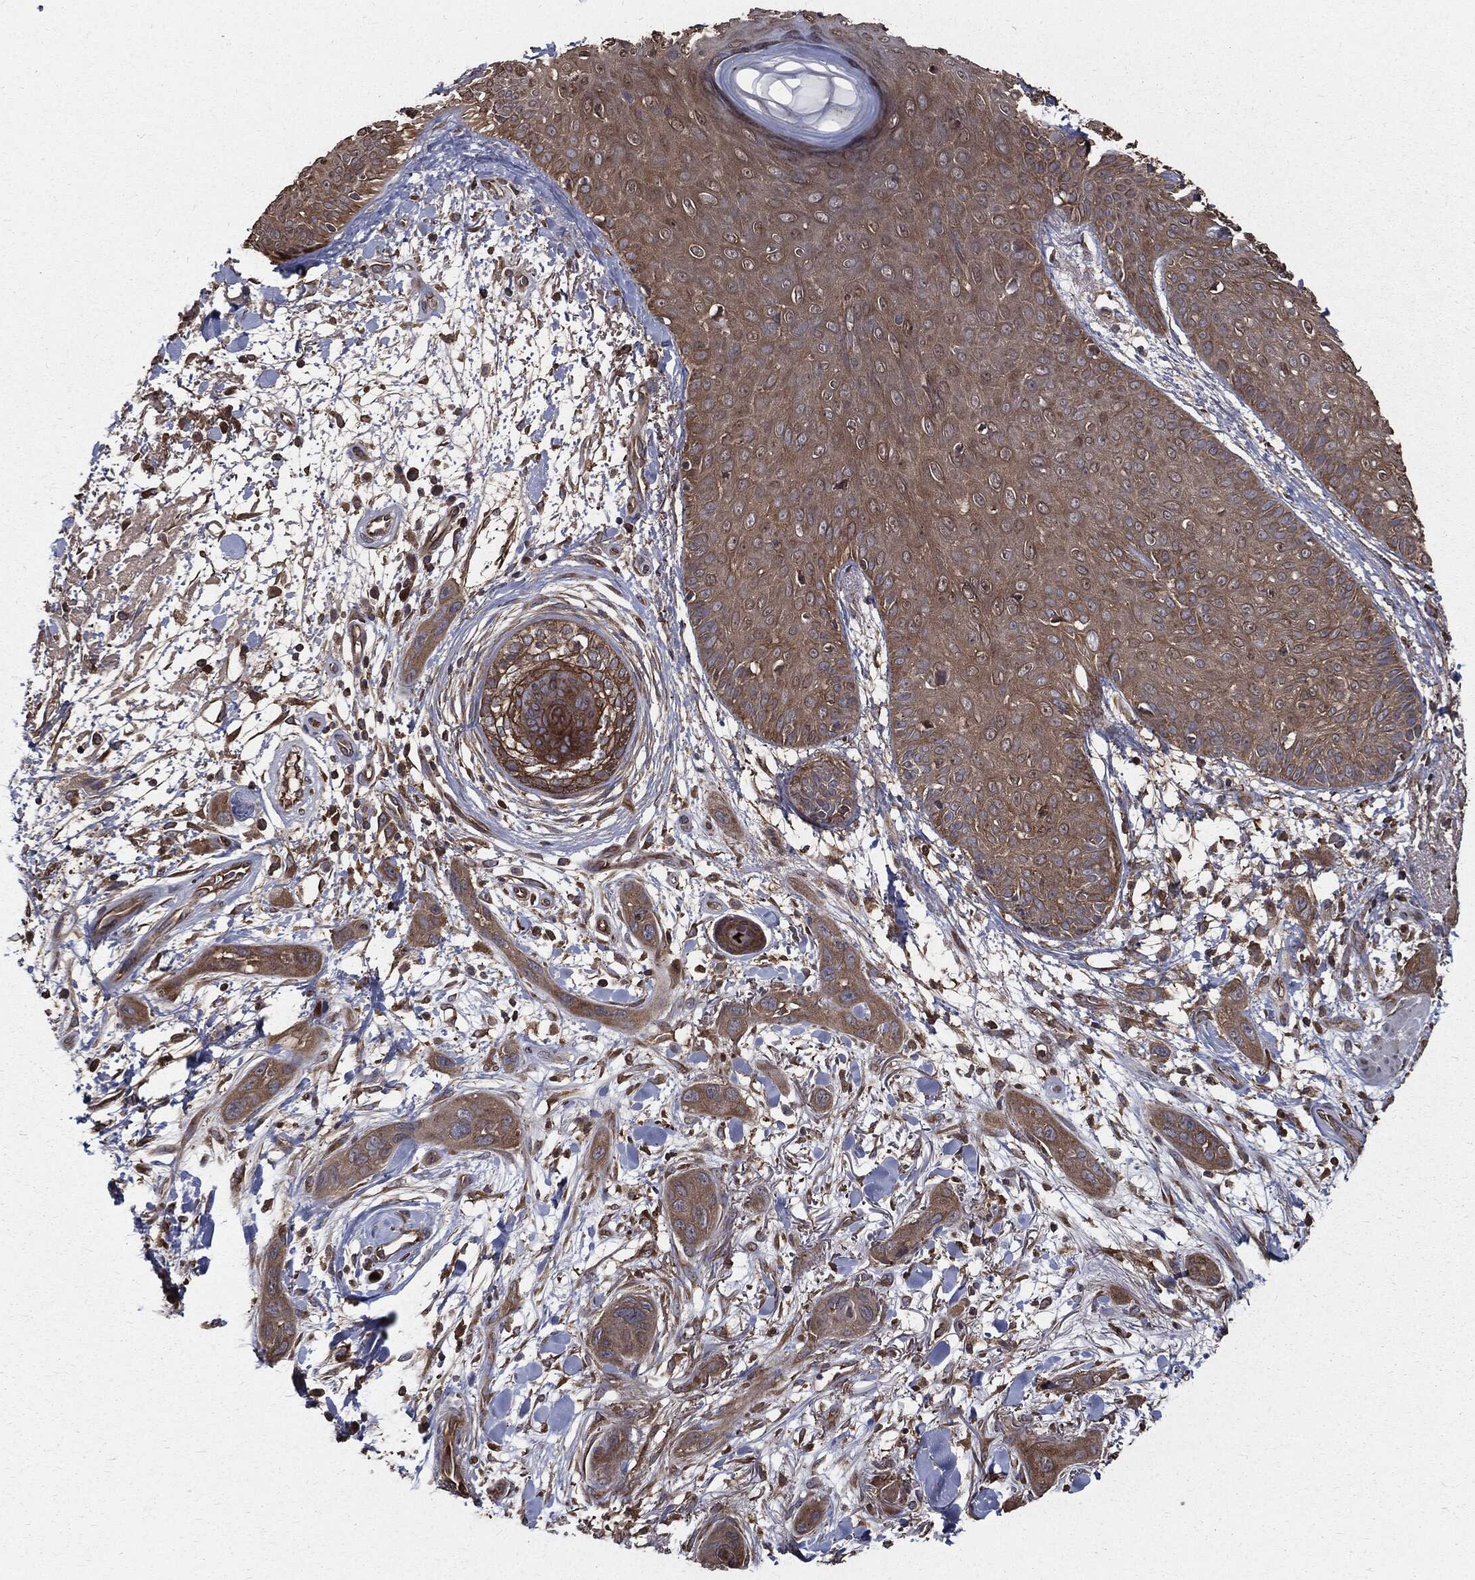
{"staining": {"intensity": "moderate", "quantity": ">75%", "location": "cytoplasmic/membranous"}, "tissue": "skin cancer", "cell_type": "Tumor cells", "image_type": "cancer", "snomed": [{"axis": "morphology", "description": "Squamous cell carcinoma, NOS"}, {"axis": "topography", "description": "Skin"}], "caption": "Protein staining shows moderate cytoplasmic/membranous positivity in about >75% of tumor cells in skin cancer.", "gene": "PDCD6IP", "patient": {"sex": "male", "age": 78}}